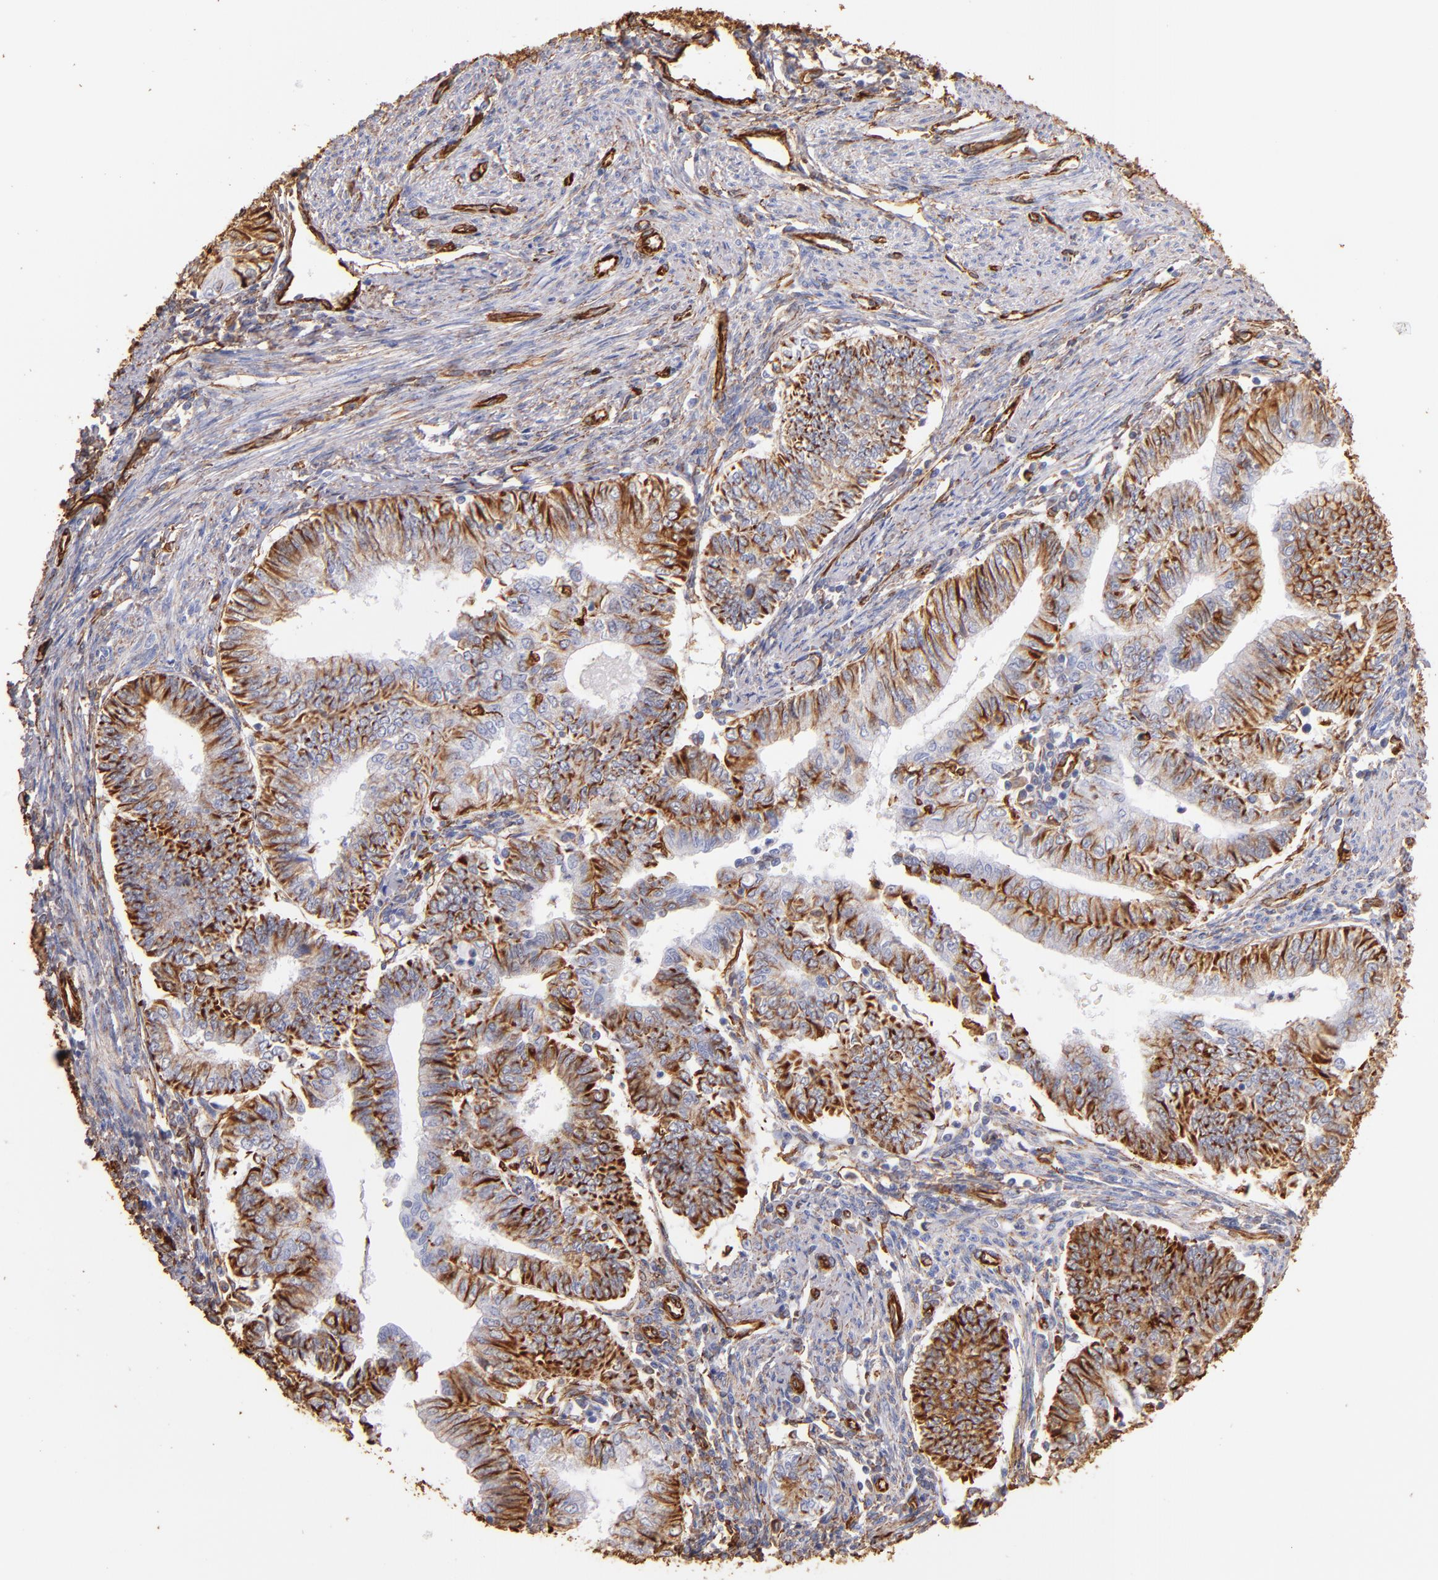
{"staining": {"intensity": "strong", "quantity": ">75%", "location": "cytoplasmic/membranous,nuclear"}, "tissue": "endometrial cancer", "cell_type": "Tumor cells", "image_type": "cancer", "snomed": [{"axis": "morphology", "description": "Adenocarcinoma, NOS"}, {"axis": "topography", "description": "Endometrium"}], "caption": "Endometrial cancer (adenocarcinoma) stained for a protein demonstrates strong cytoplasmic/membranous and nuclear positivity in tumor cells.", "gene": "VIM", "patient": {"sex": "female", "age": 66}}